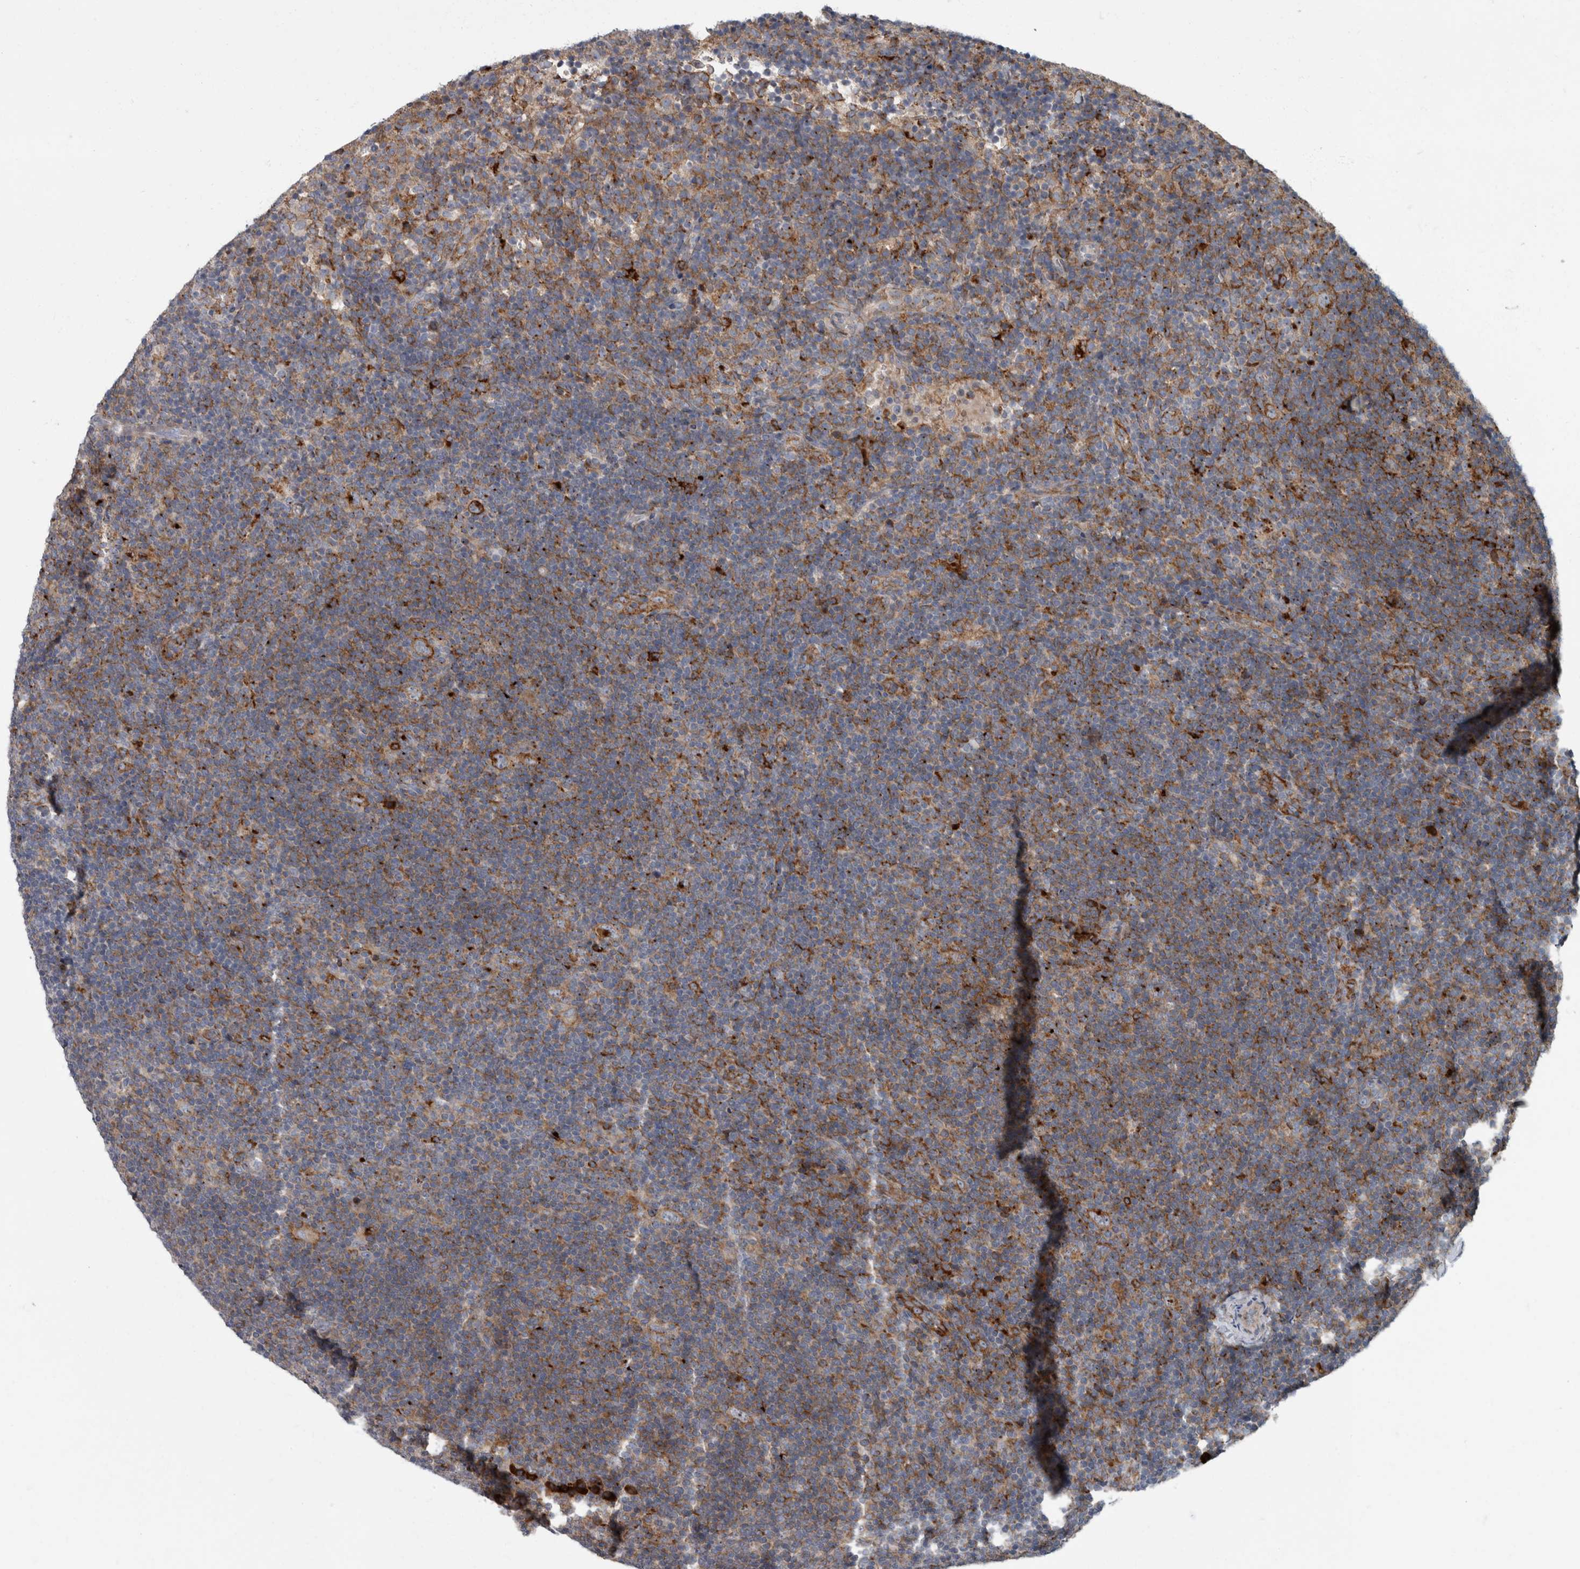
{"staining": {"intensity": "strong", "quantity": "25%-75%", "location": "cytoplasmic/membranous"}, "tissue": "lymphoma", "cell_type": "Tumor cells", "image_type": "cancer", "snomed": [{"axis": "morphology", "description": "Hodgkin's disease, NOS"}, {"axis": "topography", "description": "Lymph node"}], "caption": "This micrograph reveals IHC staining of human Hodgkin's disease, with high strong cytoplasmic/membranous expression in about 25%-75% of tumor cells.", "gene": "CDC42BPG", "patient": {"sex": "female", "age": 57}}